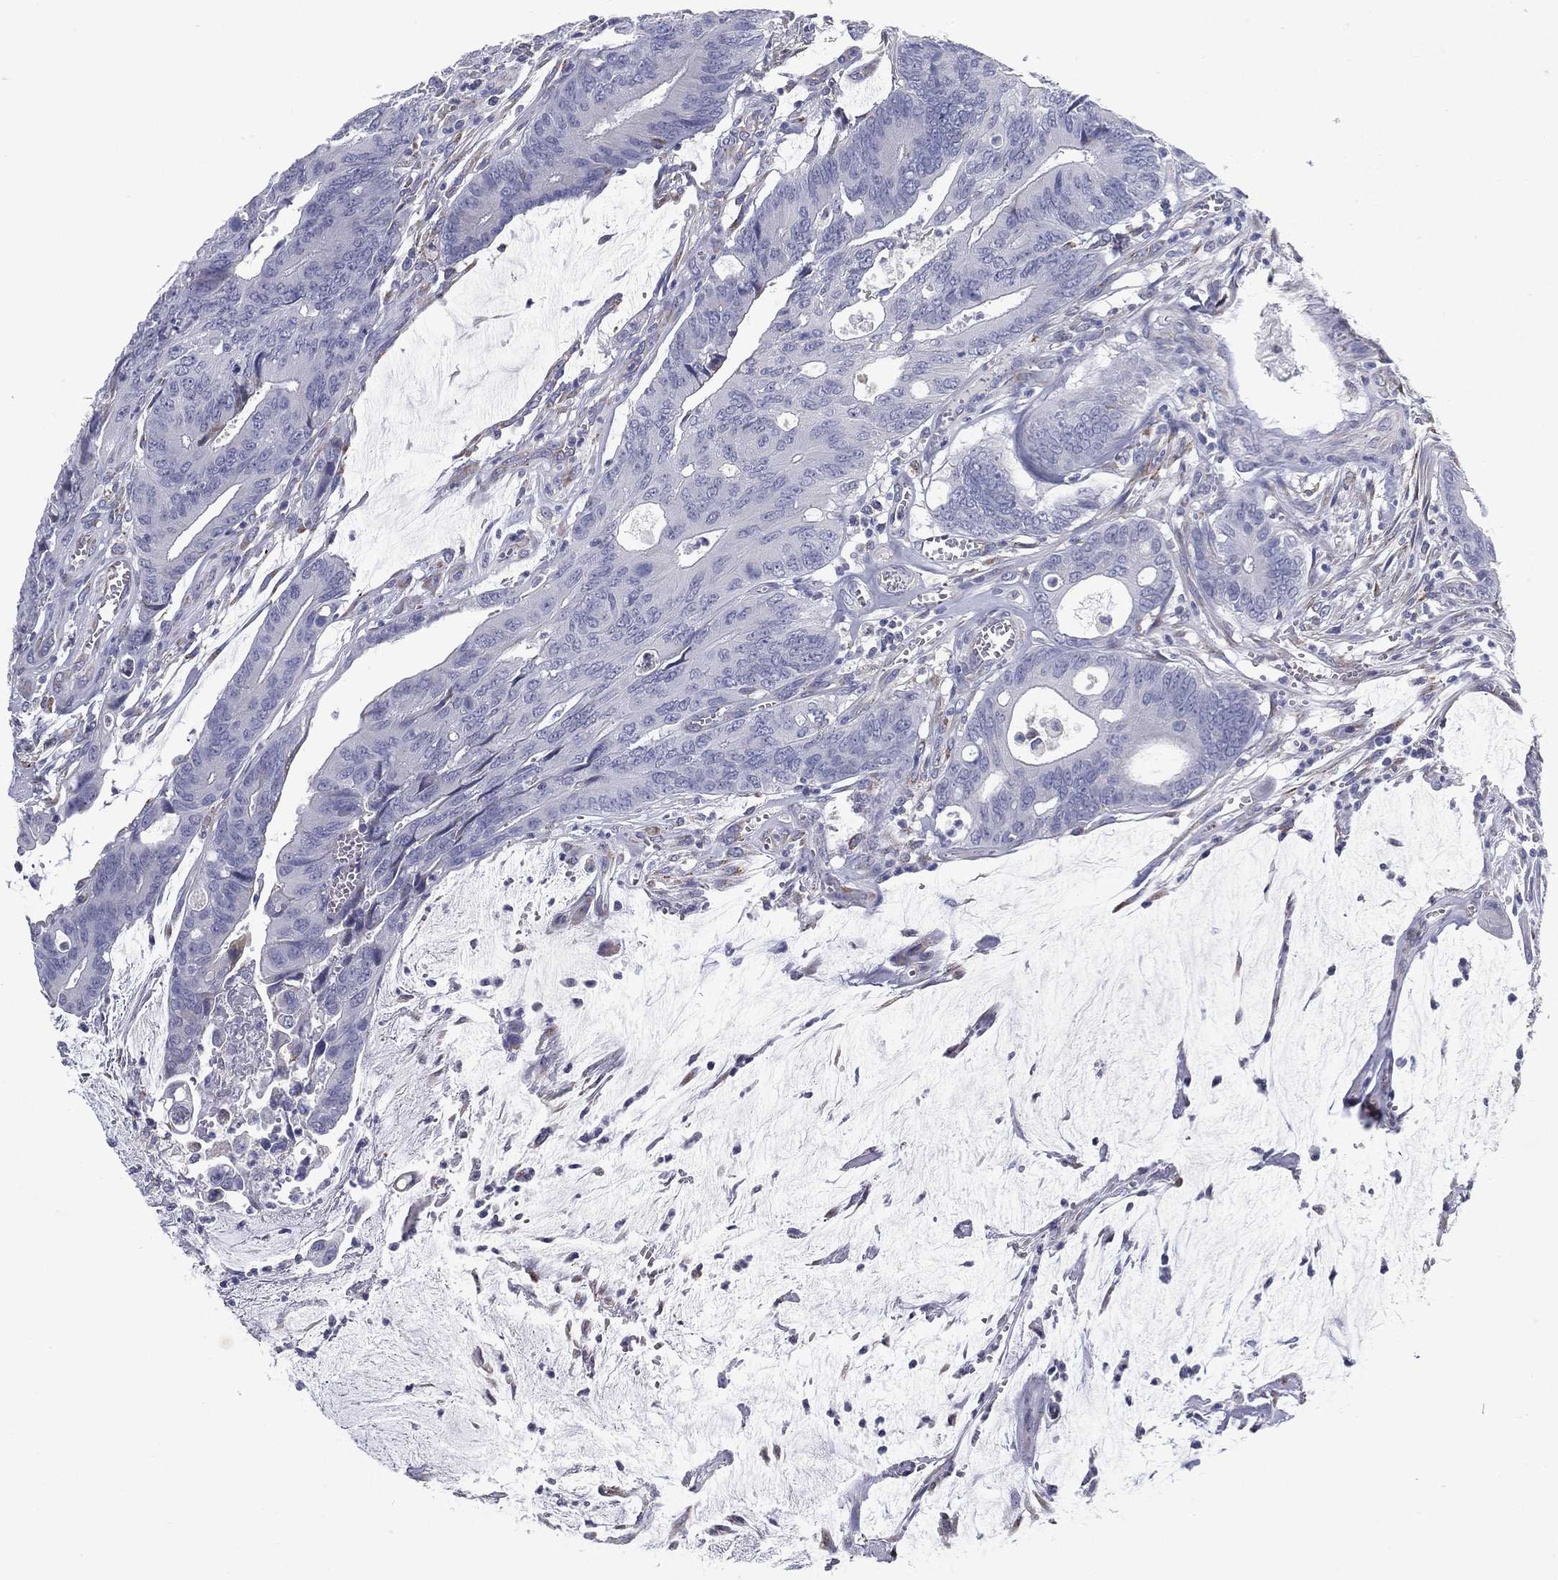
{"staining": {"intensity": "negative", "quantity": "none", "location": "none"}, "tissue": "colorectal cancer", "cell_type": "Tumor cells", "image_type": "cancer", "snomed": [{"axis": "morphology", "description": "Normal tissue, NOS"}, {"axis": "morphology", "description": "Adenocarcinoma, NOS"}, {"axis": "topography", "description": "Colon"}], "caption": "An immunohistochemistry histopathology image of colorectal cancer (adenocarcinoma) is shown. There is no staining in tumor cells of colorectal cancer (adenocarcinoma).", "gene": "C19orf18", "patient": {"sex": "male", "age": 65}}